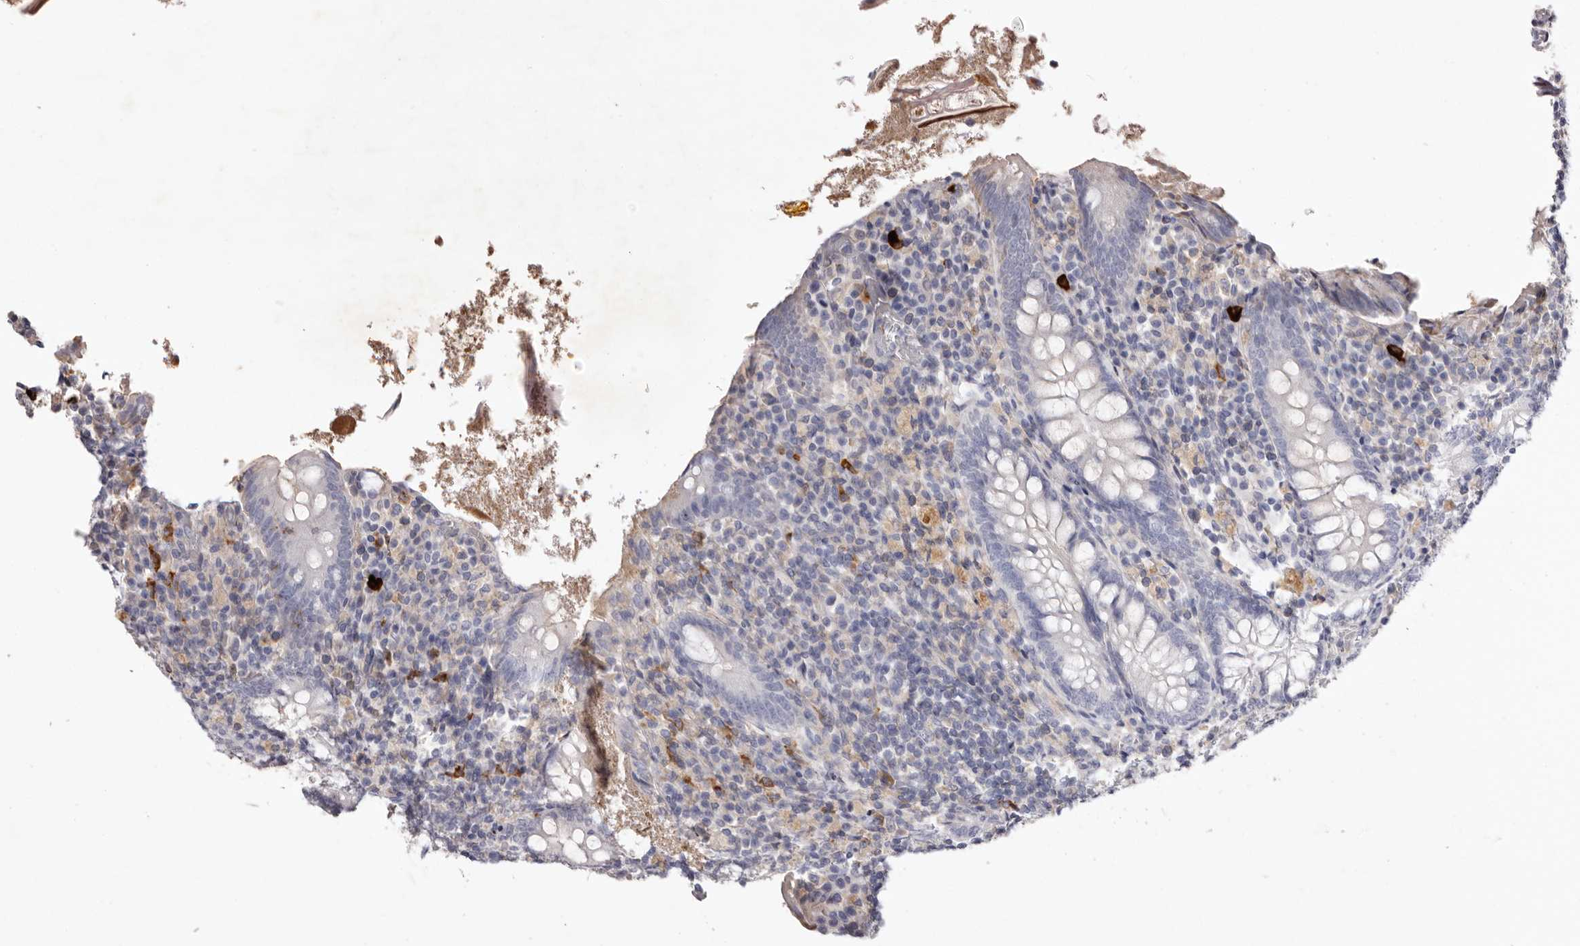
{"staining": {"intensity": "negative", "quantity": "none", "location": "none"}, "tissue": "appendix", "cell_type": "Glandular cells", "image_type": "normal", "snomed": [{"axis": "morphology", "description": "Normal tissue, NOS"}, {"axis": "topography", "description": "Appendix"}], "caption": "The micrograph shows no staining of glandular cells in normal appendix.", "gene": "S1PR5", "patient": {"sex": "female", "age": 17}}